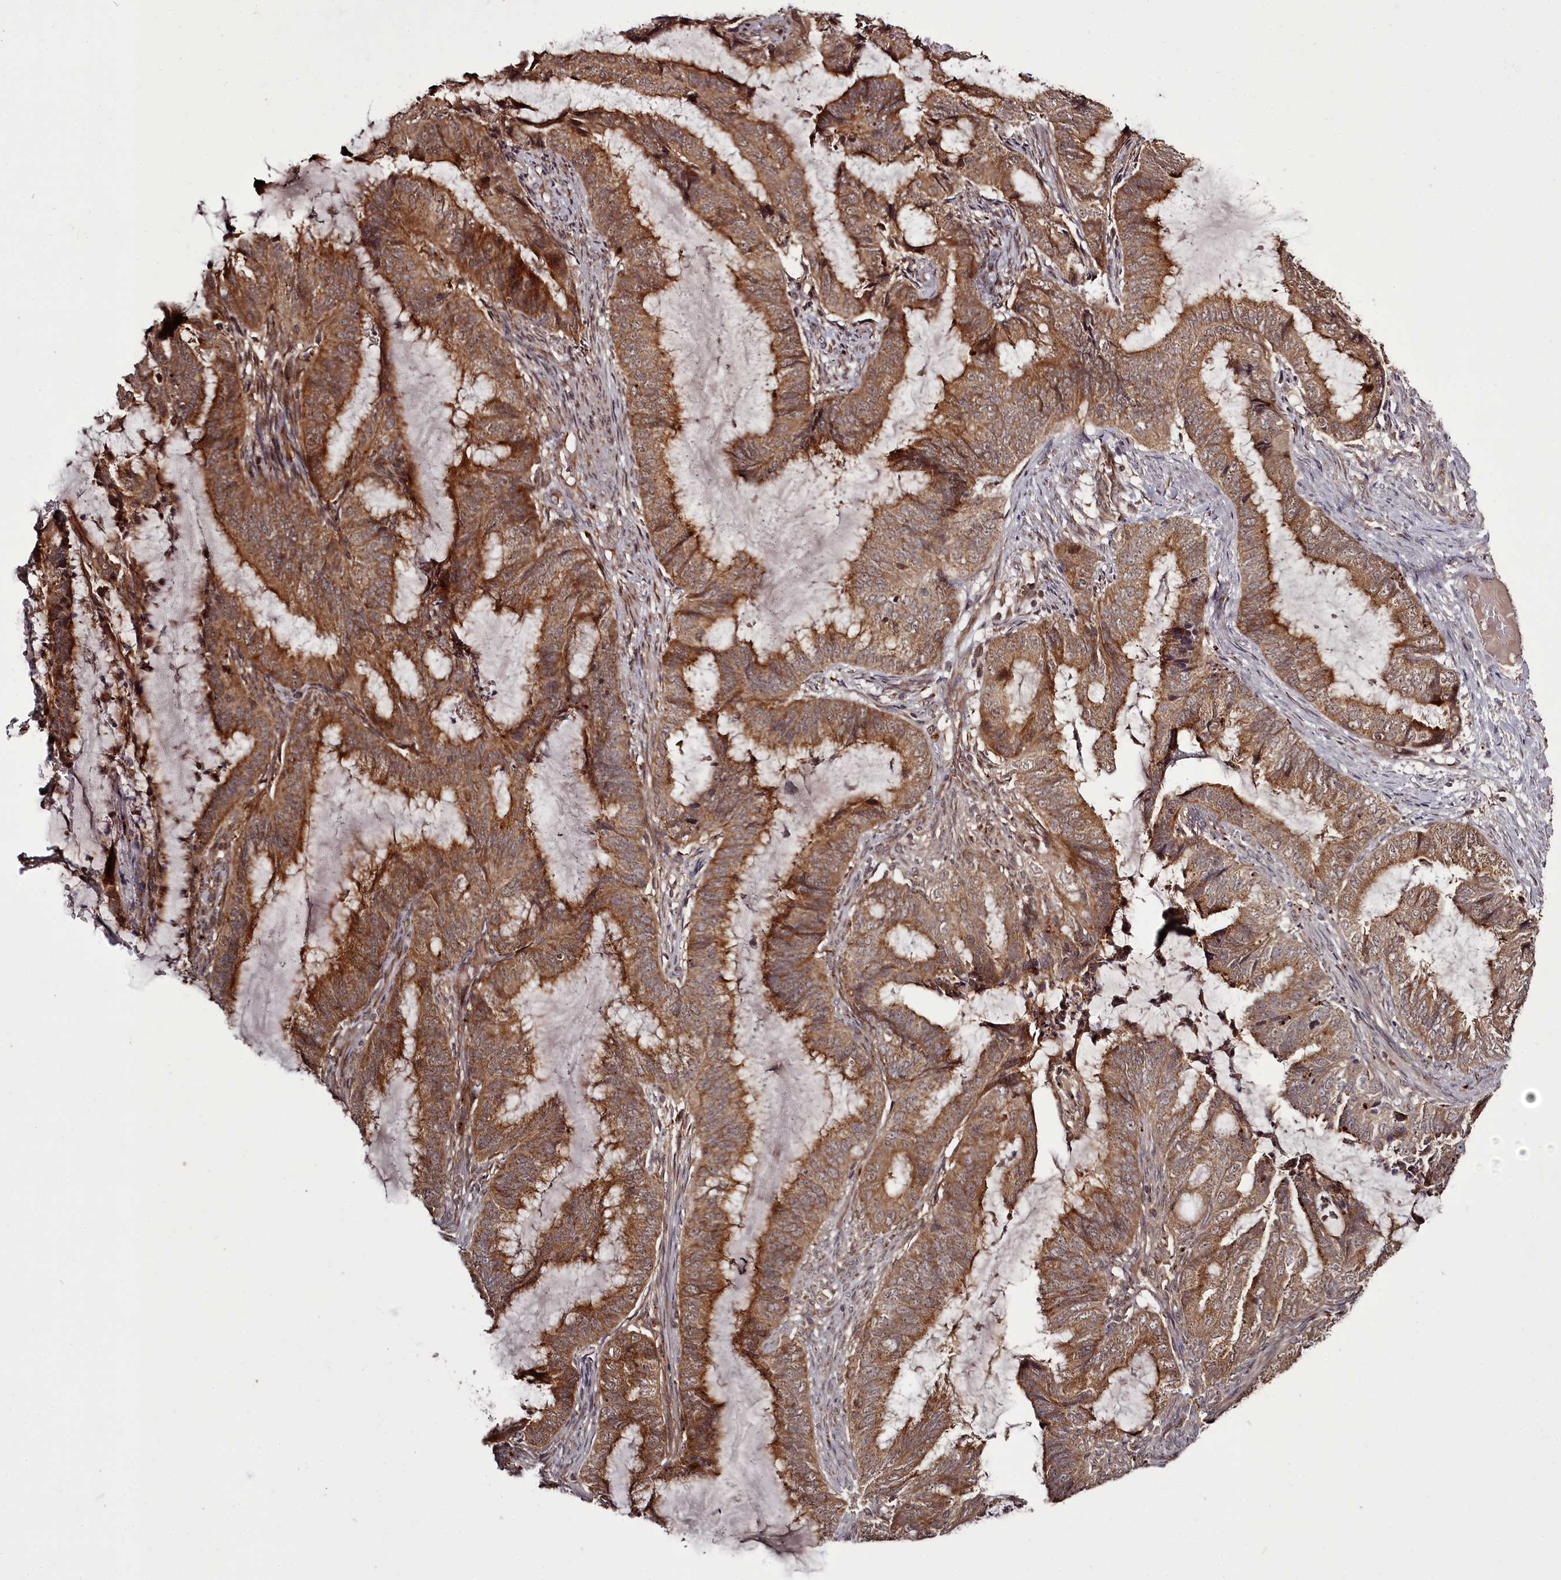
{"staining": {"intensity": "moderate", "quantity": ">75%", "location": "cytoplasmic/membranous"}, "tissue": "endometrial cancer", "cell_type": "Tumor cells", "image_type": "cancer", "snomed": [{"axis": "morphology", "description": "Adenocarcinoma, NOS"}, {"axis": "topography", "description": "Endometrium"}], "caption": "This image shows endometrial adenocarcinoma stained with IHC to label a protein in brown. The cytoplasmic/membranous of tumor cells show moderate positivity for the protein. Nuclei are counter-stained blue.", "gene": "PCBP2", "patient": {"sex": "female", "age": 51}}